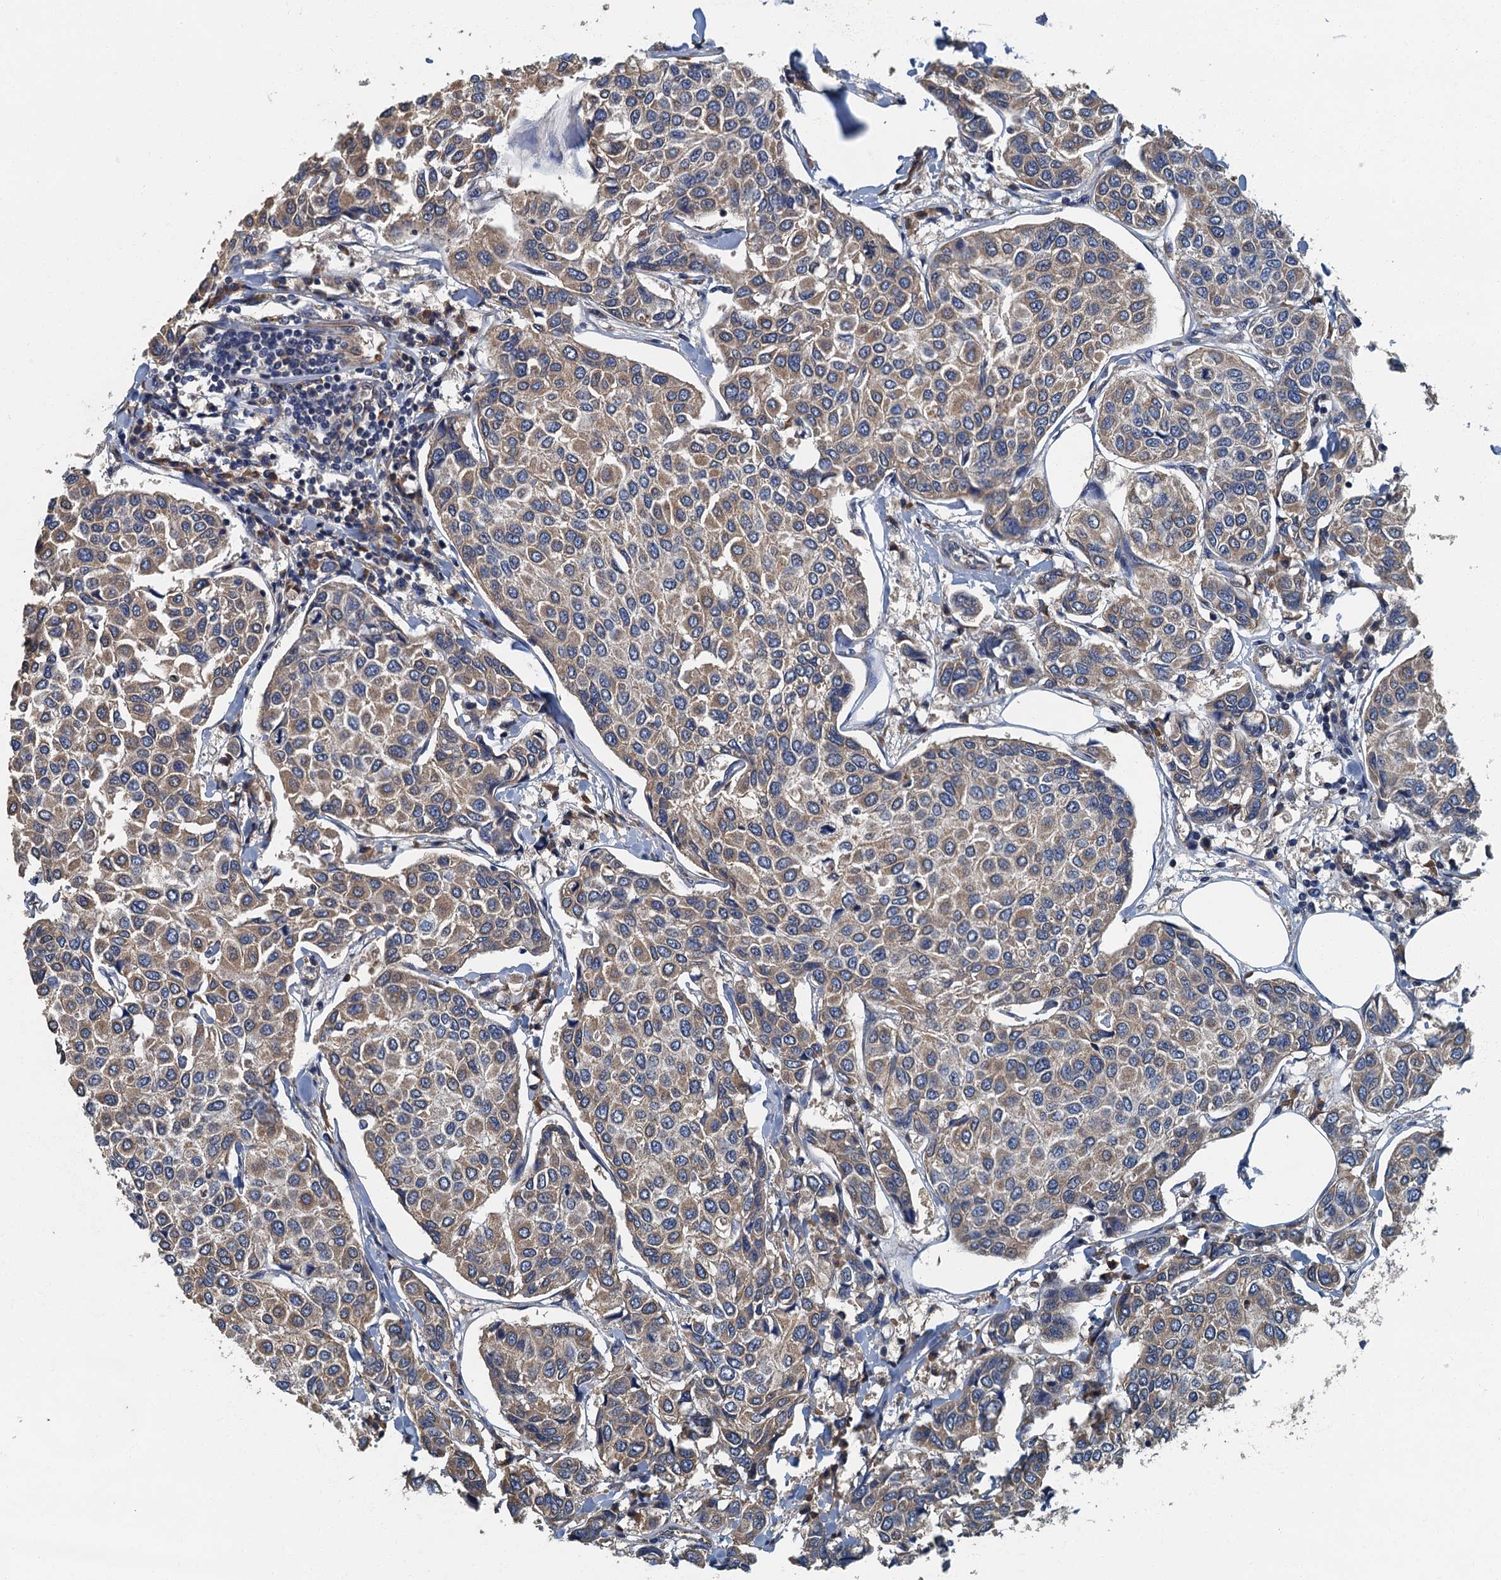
{"staining": {"intensity": "weak", "quantity": ">75%", "location": "cytoplasmic/membranous"}, "tissue": "breast cancer", "cell_type": "Tumor cells", "image_type": "cancer", "snomed": [{"axis": "morphology", "description": "Duct carcinoma"}, {"axis": "topography", "description": "Breast"}], "caption": "High-magnification brightfield microscopy of breast infiltrating ductal carcinoma stained with DAB (brown) and counterstained with hematoxylin (blue). tumor cells exhibit weak cytoplasmic/membranous positivity is seen in about>75% of cells. (DAB (3,3'-diaminobenzidine) IHC with brightfield microscopy, high magnification).", "gene": "DDX49", "patient": {"sex": "female", "age": 55}}